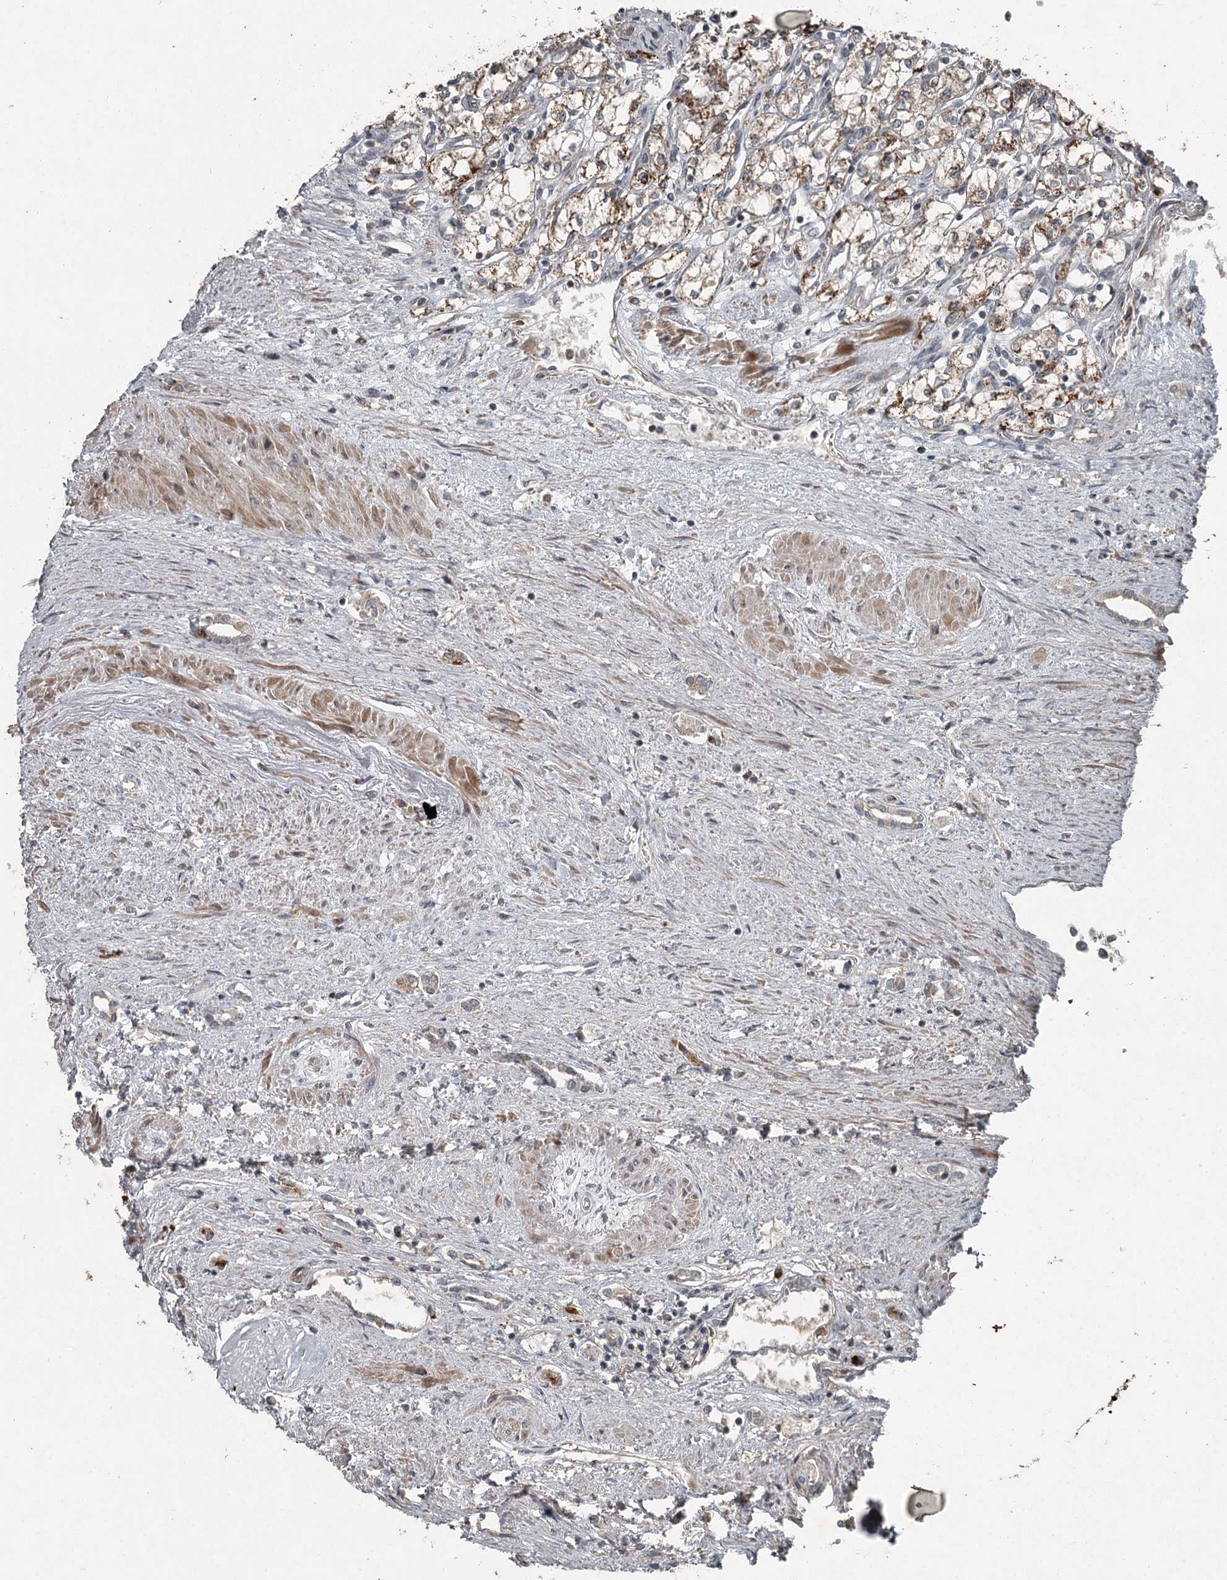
{"staining": {"intensity": "strong", "quantity": "<25%", "location": "cytoplasmic/membranous"}, "tissue": "renal cancer", "cell_type": "Tumor cells", "image_type": "cancer", "snomed": [{"axis": "morphology", "description": "Adenocarcinoma, NOS"}, {"axis": "topography", "description": "Kidney"}], "caption": "Human renal cancer stained with a brown dye reveals strong cytoplasmic/membranous positive expression in about <25% of tumor cells.", "gene": "SLC39A8", "patient": {"sex": "male", "age": 59}}